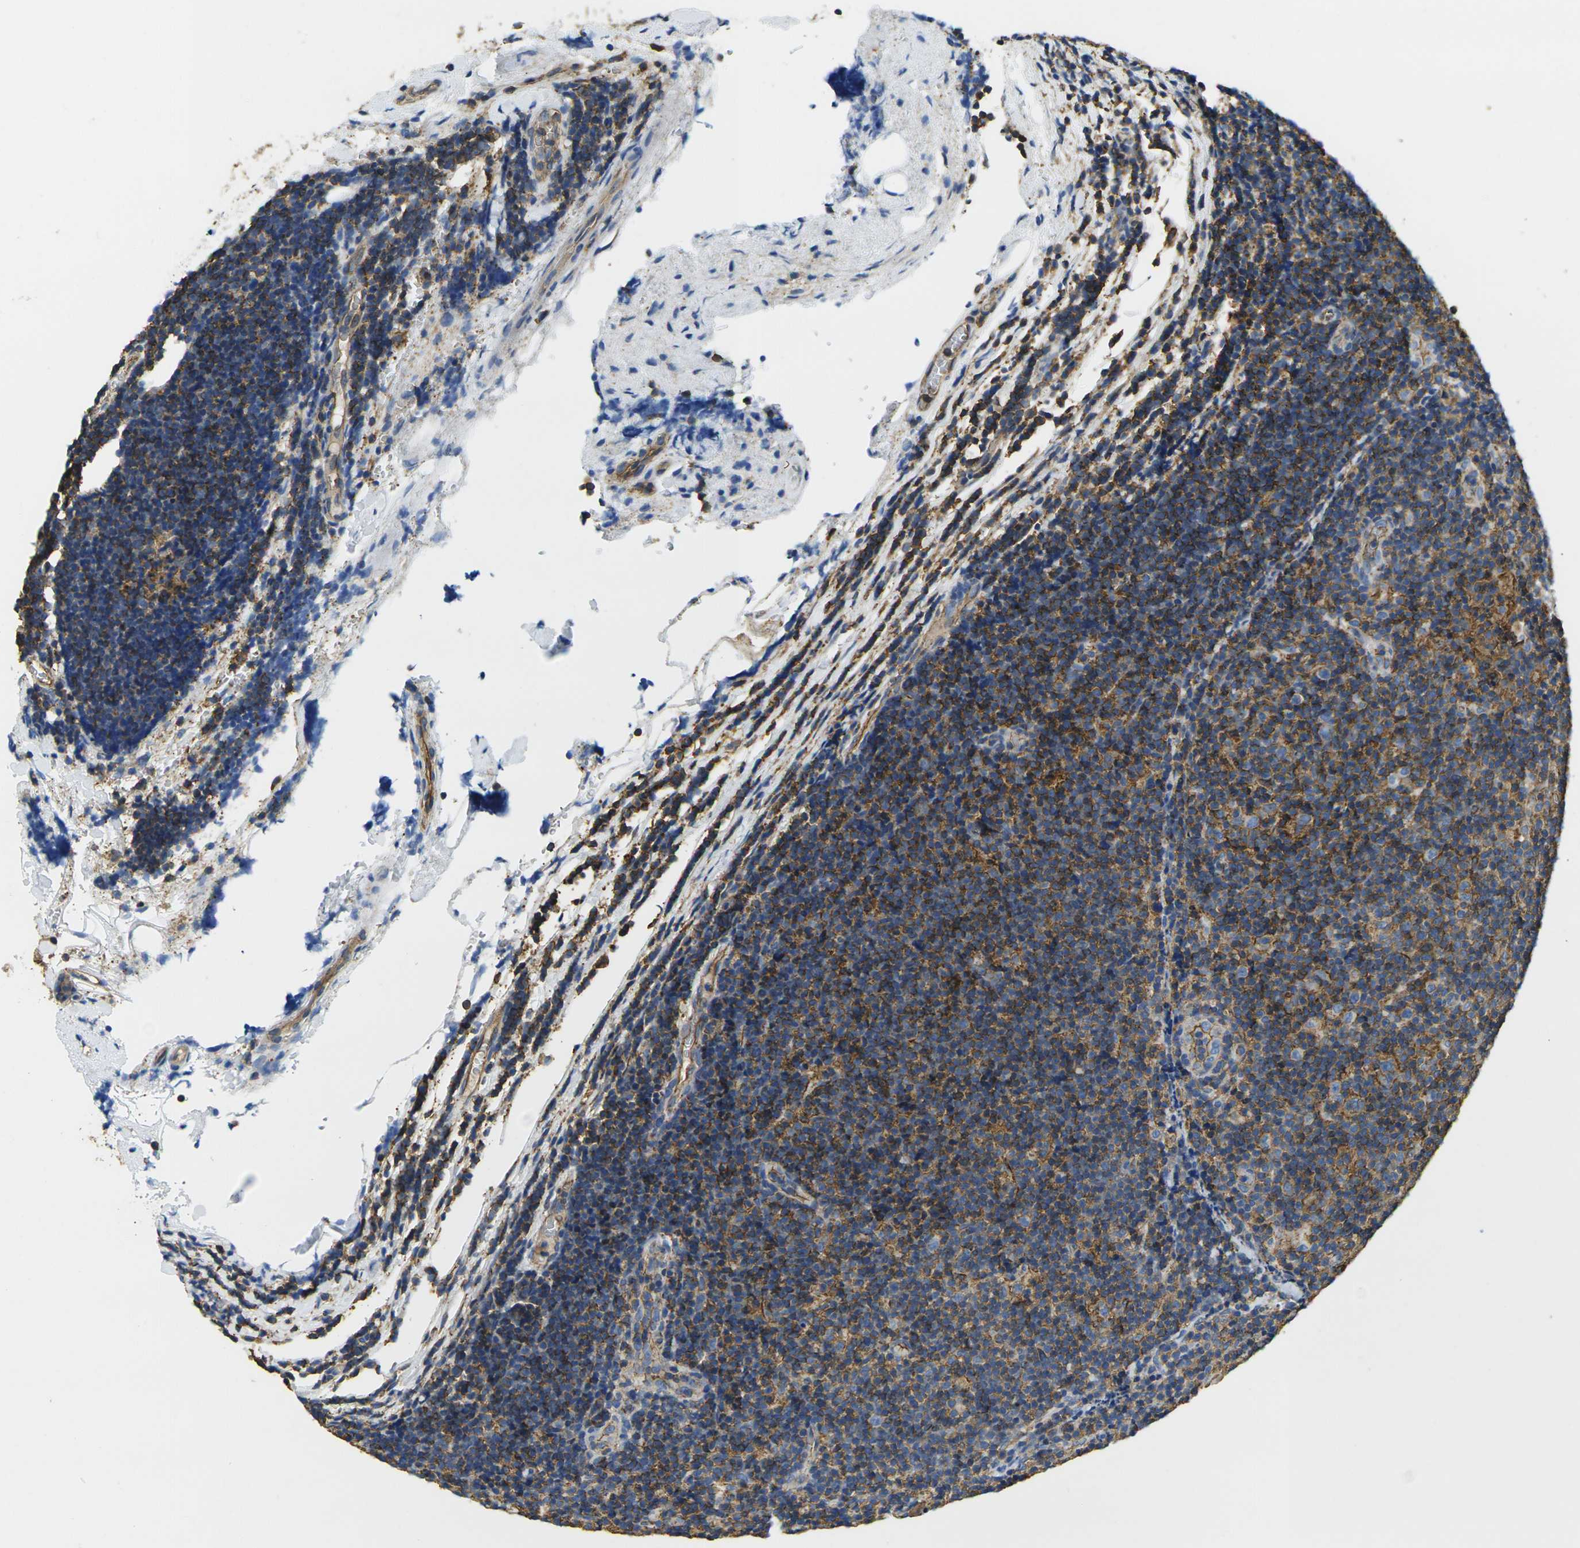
{"staining": {"intensity": "moderate", "quantity": ">75%", "location": "cytoplasmic/membranous"}, "tissue": "lymphoma", "cell_type": "Tumor cells", "image_type": "cancer", "snomed": [{"axis": "morphology", "description": "Malignant lymphoma, non-Hodgkin's type, Low grade"}, {"axis": "topography", "description": "Lymph node"}], "caption": "Protein staining reveals moderate cytoplasmic/membranous positivity in approximately >75% of tumor cells in low-grade malignant lymphoma, non-Hodgkin's type.", "gene": "FAM110D", "patient": {"sex": "male", "age": 83}}